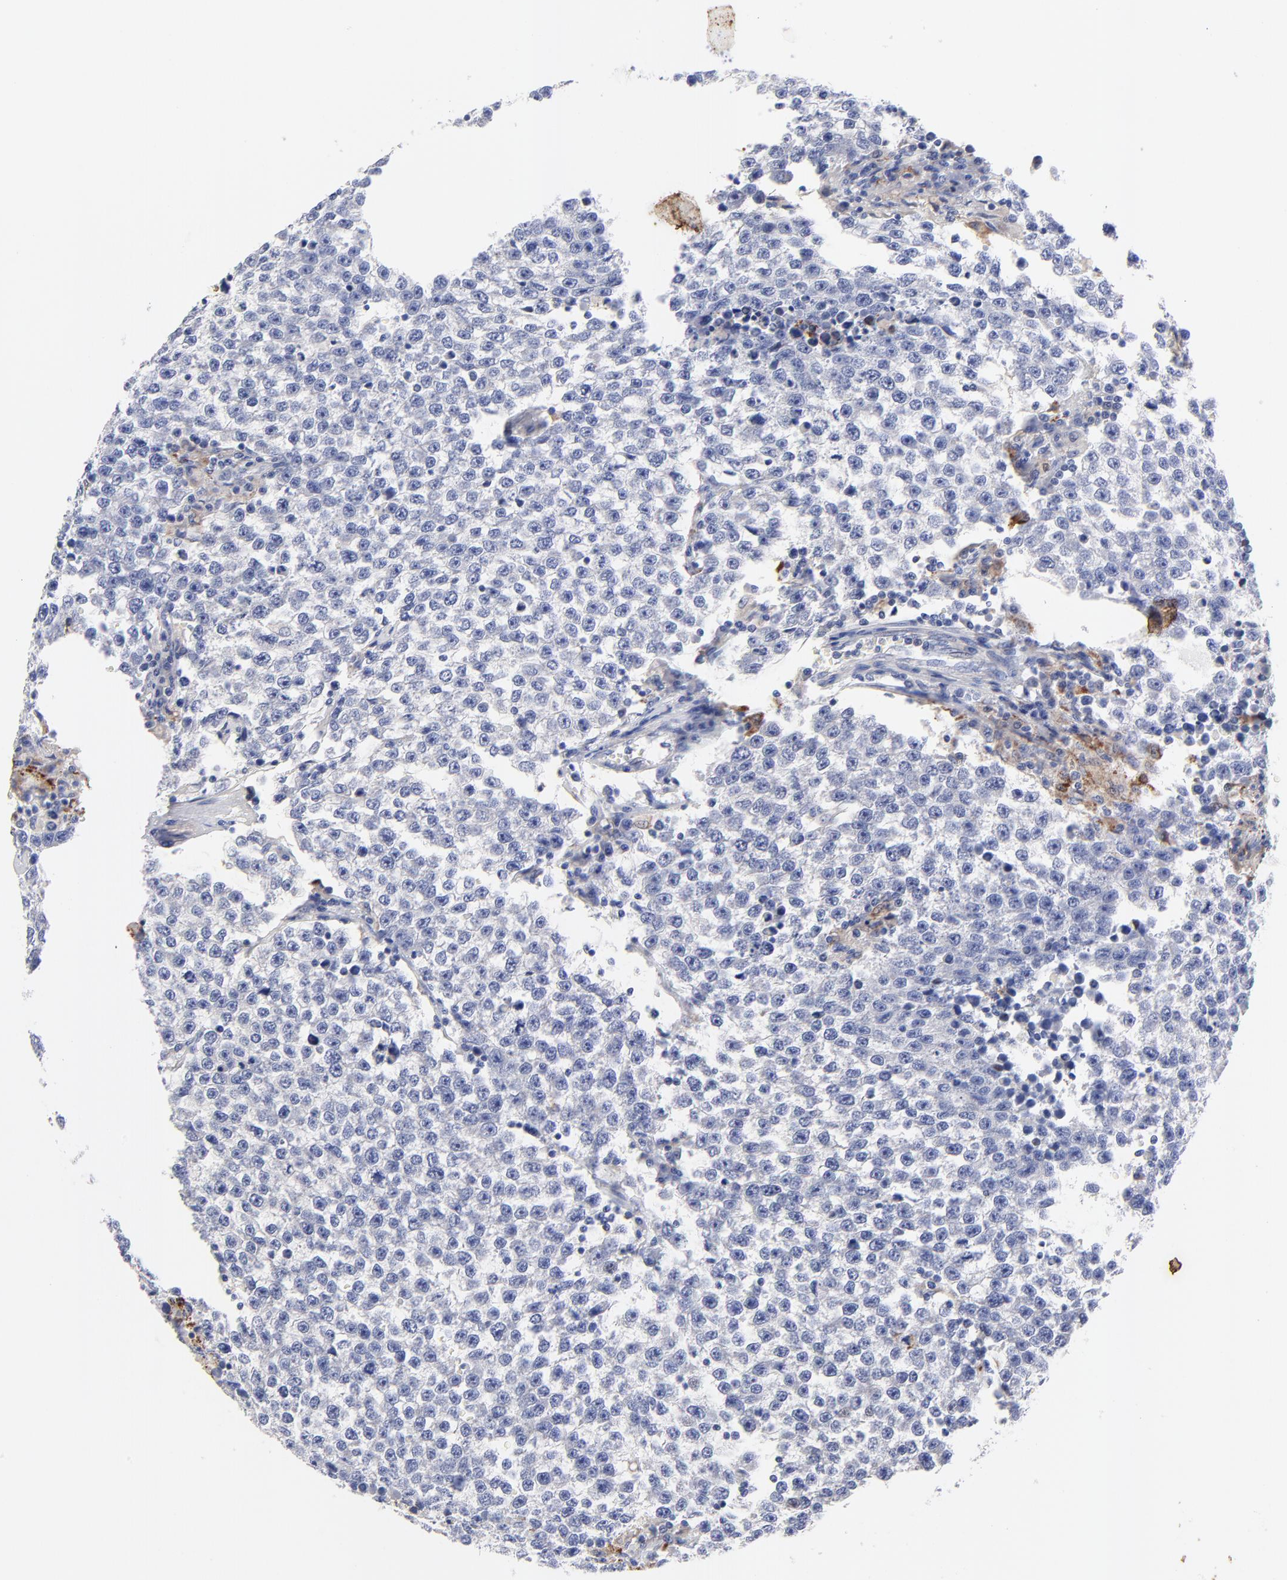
{"staining": {"intensity": "negative", "quantity": "none", "location": "none"}, "tissue": "testis cancer", "cell_type": "Tumor cells", "image_type": "cancer", "snomed": [{"axis": "morphology", "description": "Seminoma, NOS"}, {"axis": "topography", "description": "Testis"}], "caption": "Immunohistochemistry image of human testis seminoma stained for a protein (brown), which demonstrates no staining in tumor cells.", "gene": "FBXO10", "patient": {"sex": "male", "age": 36}}